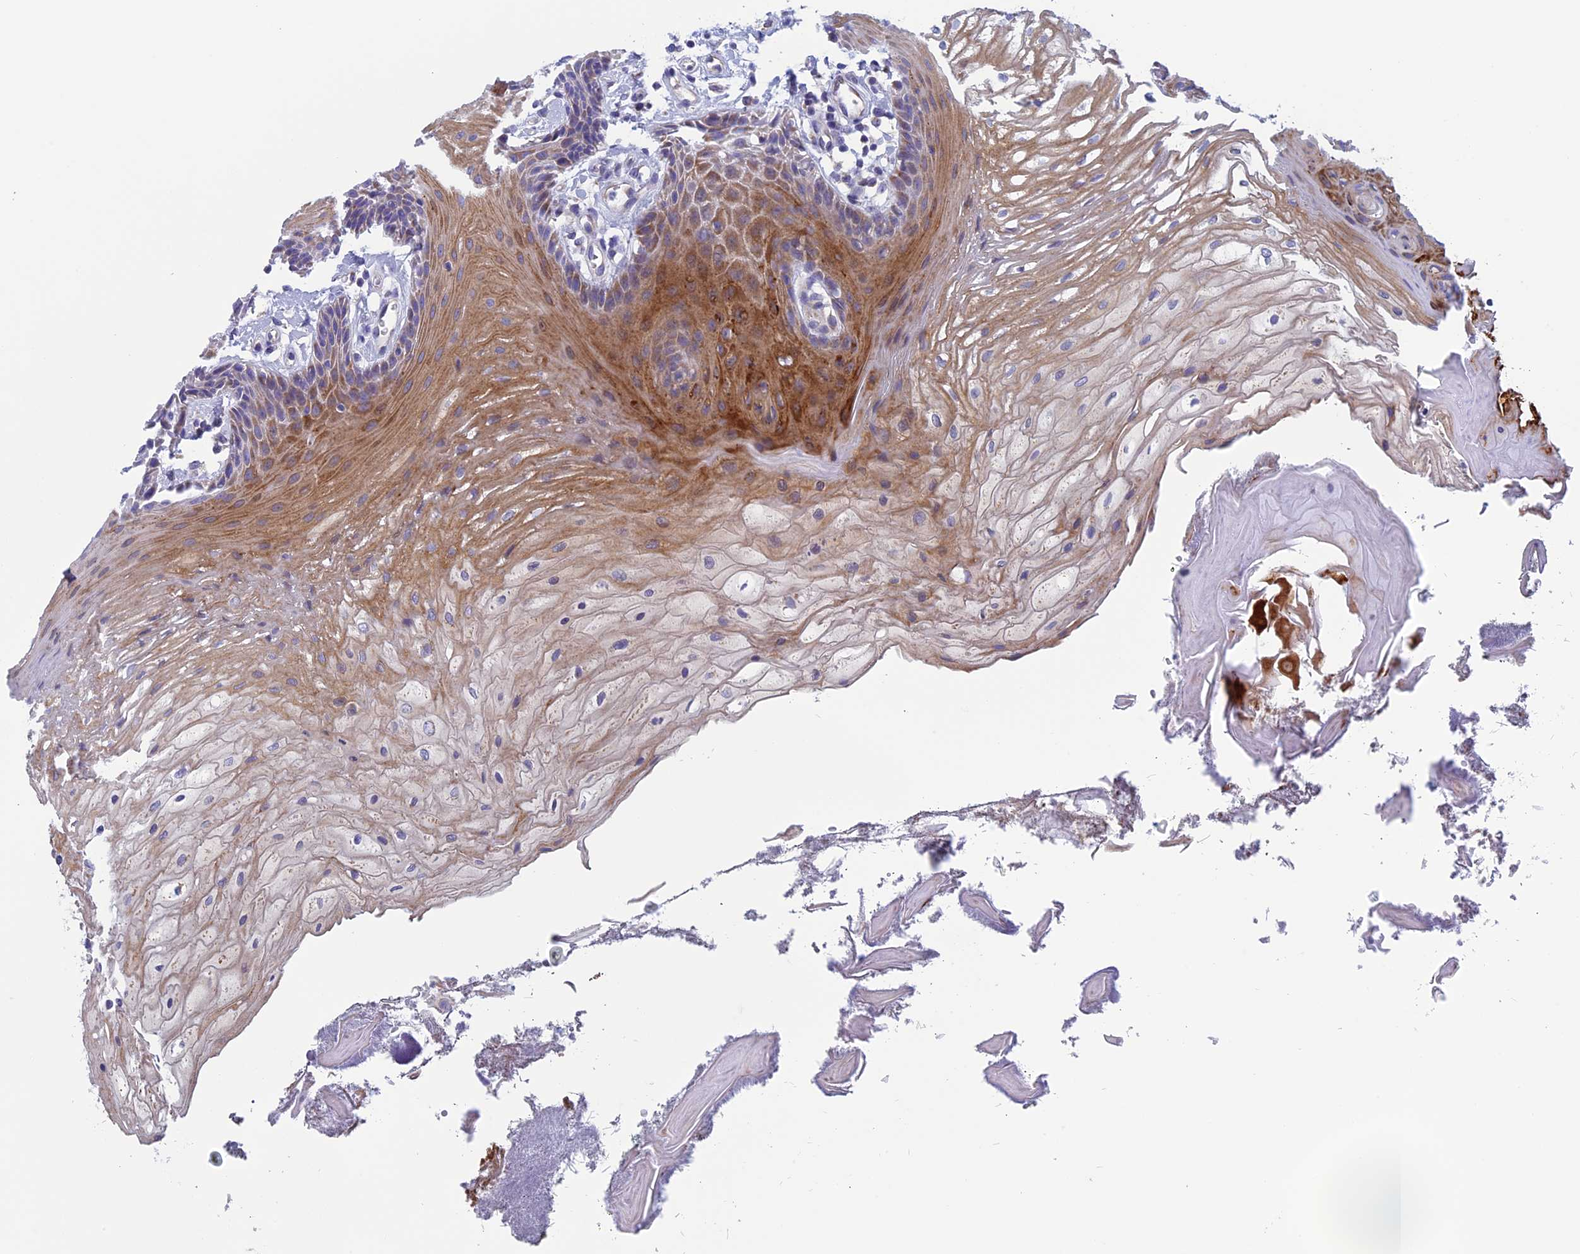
{"staining": {"intensity": "moderate", "quantity": "<25%", "location": "cytoplasmic/membranous"}, "tissue": "oral mucosa", "cell_type": "Squamous epithelial cells", "image_type": "normal", "snomed": [{"axis": "morphology", "description": "Normal tissue, NOS"}, {"axis": "topography", "description": "Oral tissue"}], "caption": "The histopathology image demonstrates immunohistochemical staining of normal oral mucosa. There is moderate cytoplasmic/membranous expression is appreciated in about <25% of squamous epithelial cells. (brown staining indicates protein expression, while blue staining denotes nuclei).", "gene": "NDUFB9", "patient": {"sex": "female", "age": 80}}